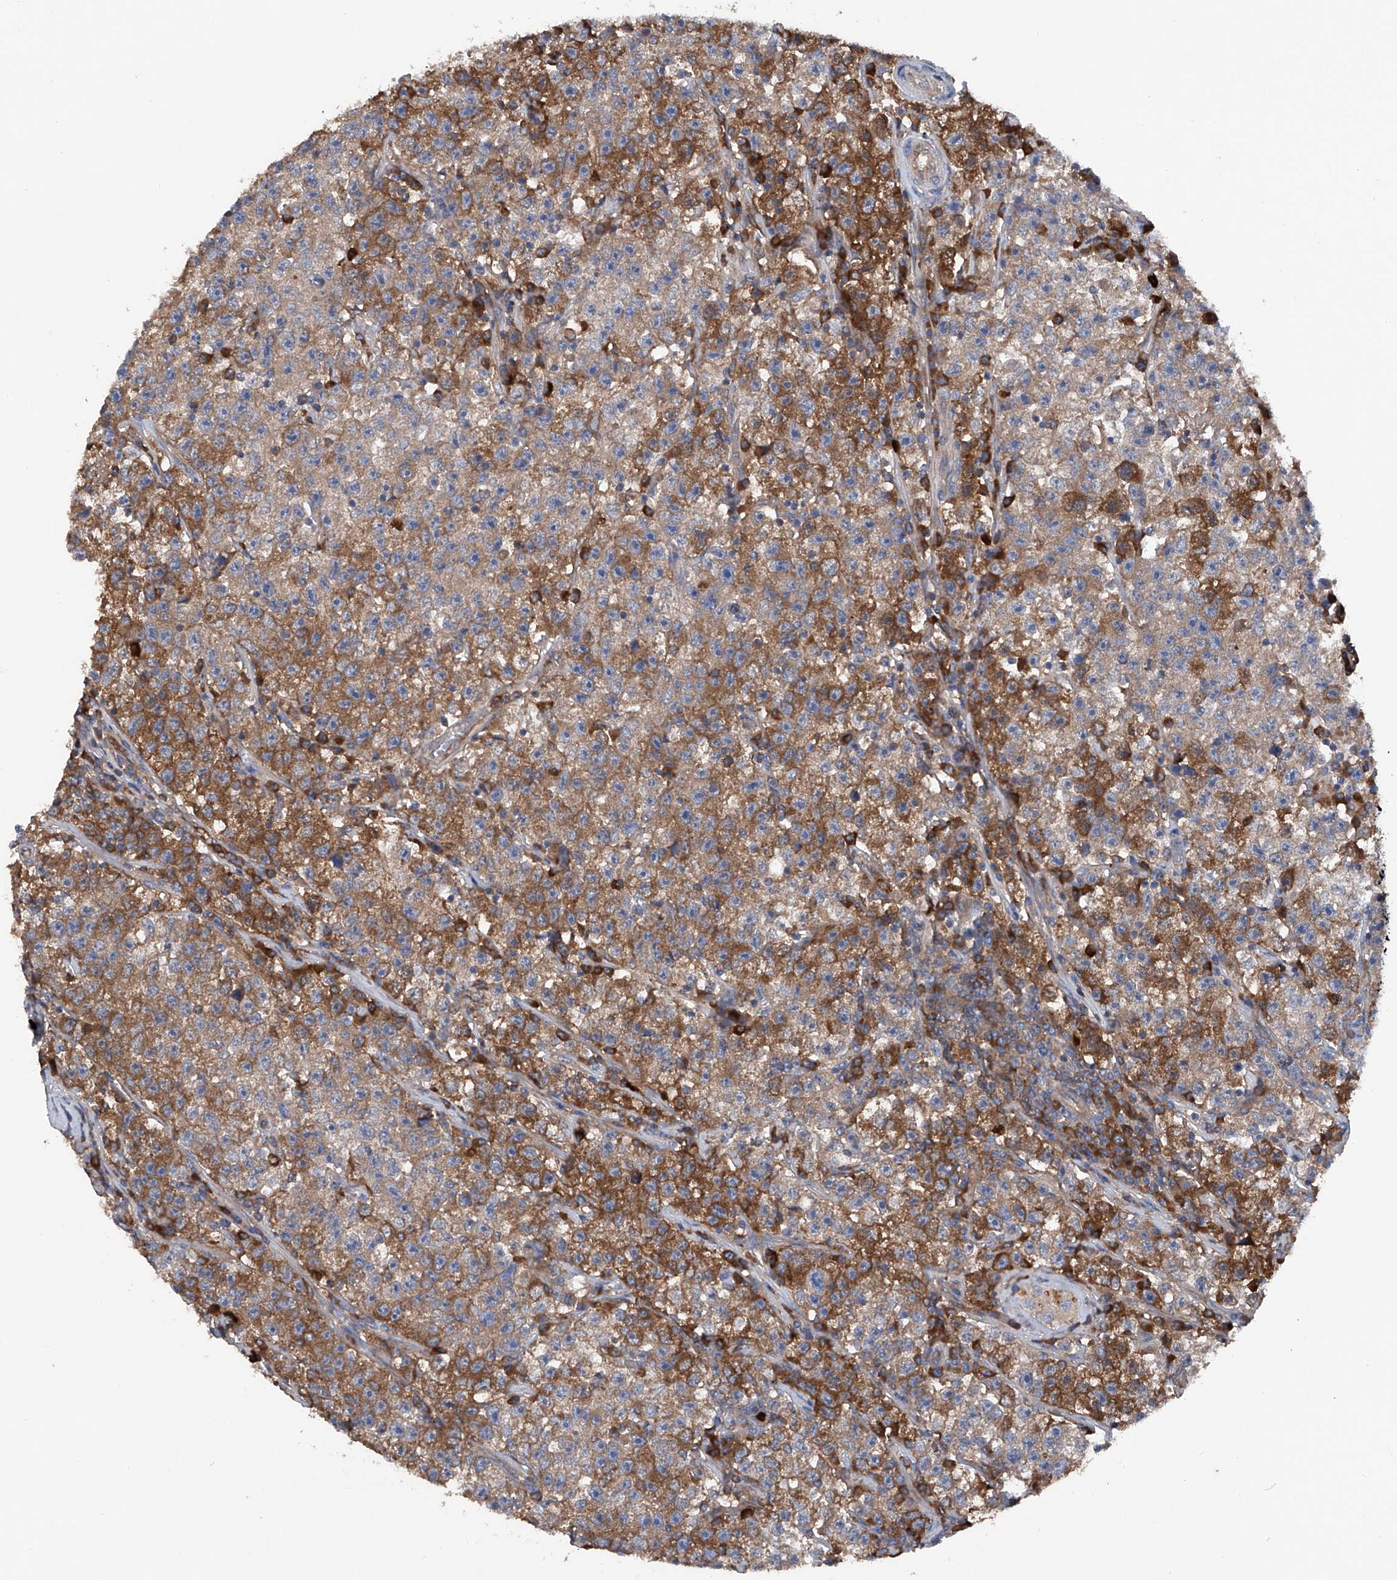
{"staining": {"intensity": "moderate", "quantity": ">75%", "location": "cytoplasmic/membranous"}, "tissue": "testis cancer", "cell_type": "Tumor cells", "image_type": "cancer", "snomed": [{"axis": "morphology", "description": "Seminoma, NOS"}, {"axis": "topography", "description": "Testis"}], "caption": "A brown stain highlights moderate cytoplasmic/membranous expression of a protein in testis cancer tumor cells.", "gene": "ASCC3", "patient": {"sex": "male", "age": 22}}